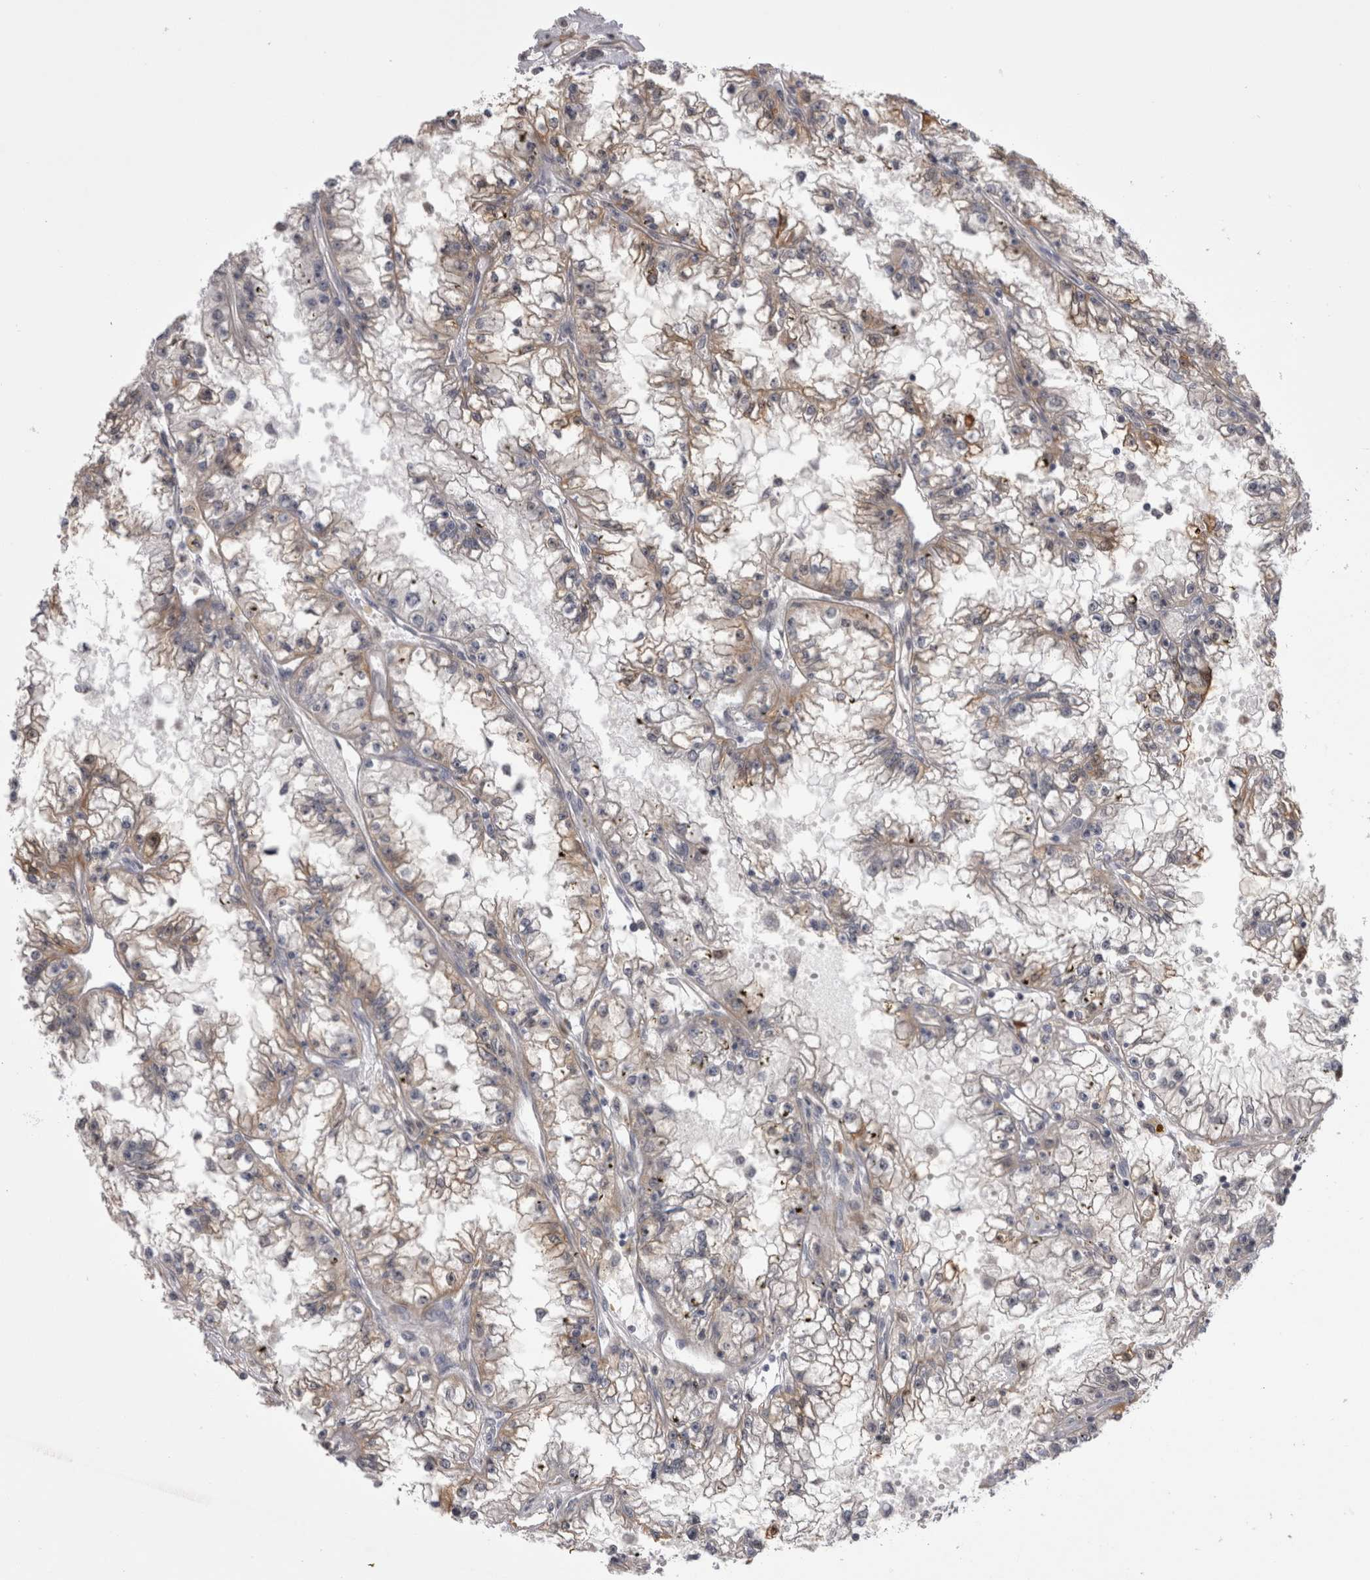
{"staining": {"intensity": "weak", "quantity": "25%-75%", "location": "cytoplasmic/membranous"}, "tissue": "renal cancer", "cell_type": "Tumor cells", "image_type": "cancer", "snomed": [{"axis": "morphology", "description": "Adenocarcinoma, NOS"}, {"axis": "topography", "description": "Kidney"}], "caption": "A high-resolution image shows immunohistochemistry (IHC) staining of adenocarcinoma (renal), which shows weak cytoplasmic/membranous staining in approximately 25%-75% of tumor cells. The protein of interest is stained brown, and the nuclei are stained in blue (DAB IHC with brightfield microscopy, high magnification).", "gene": "CHIC2", "patient": {"sex": "male", "age": 56}}